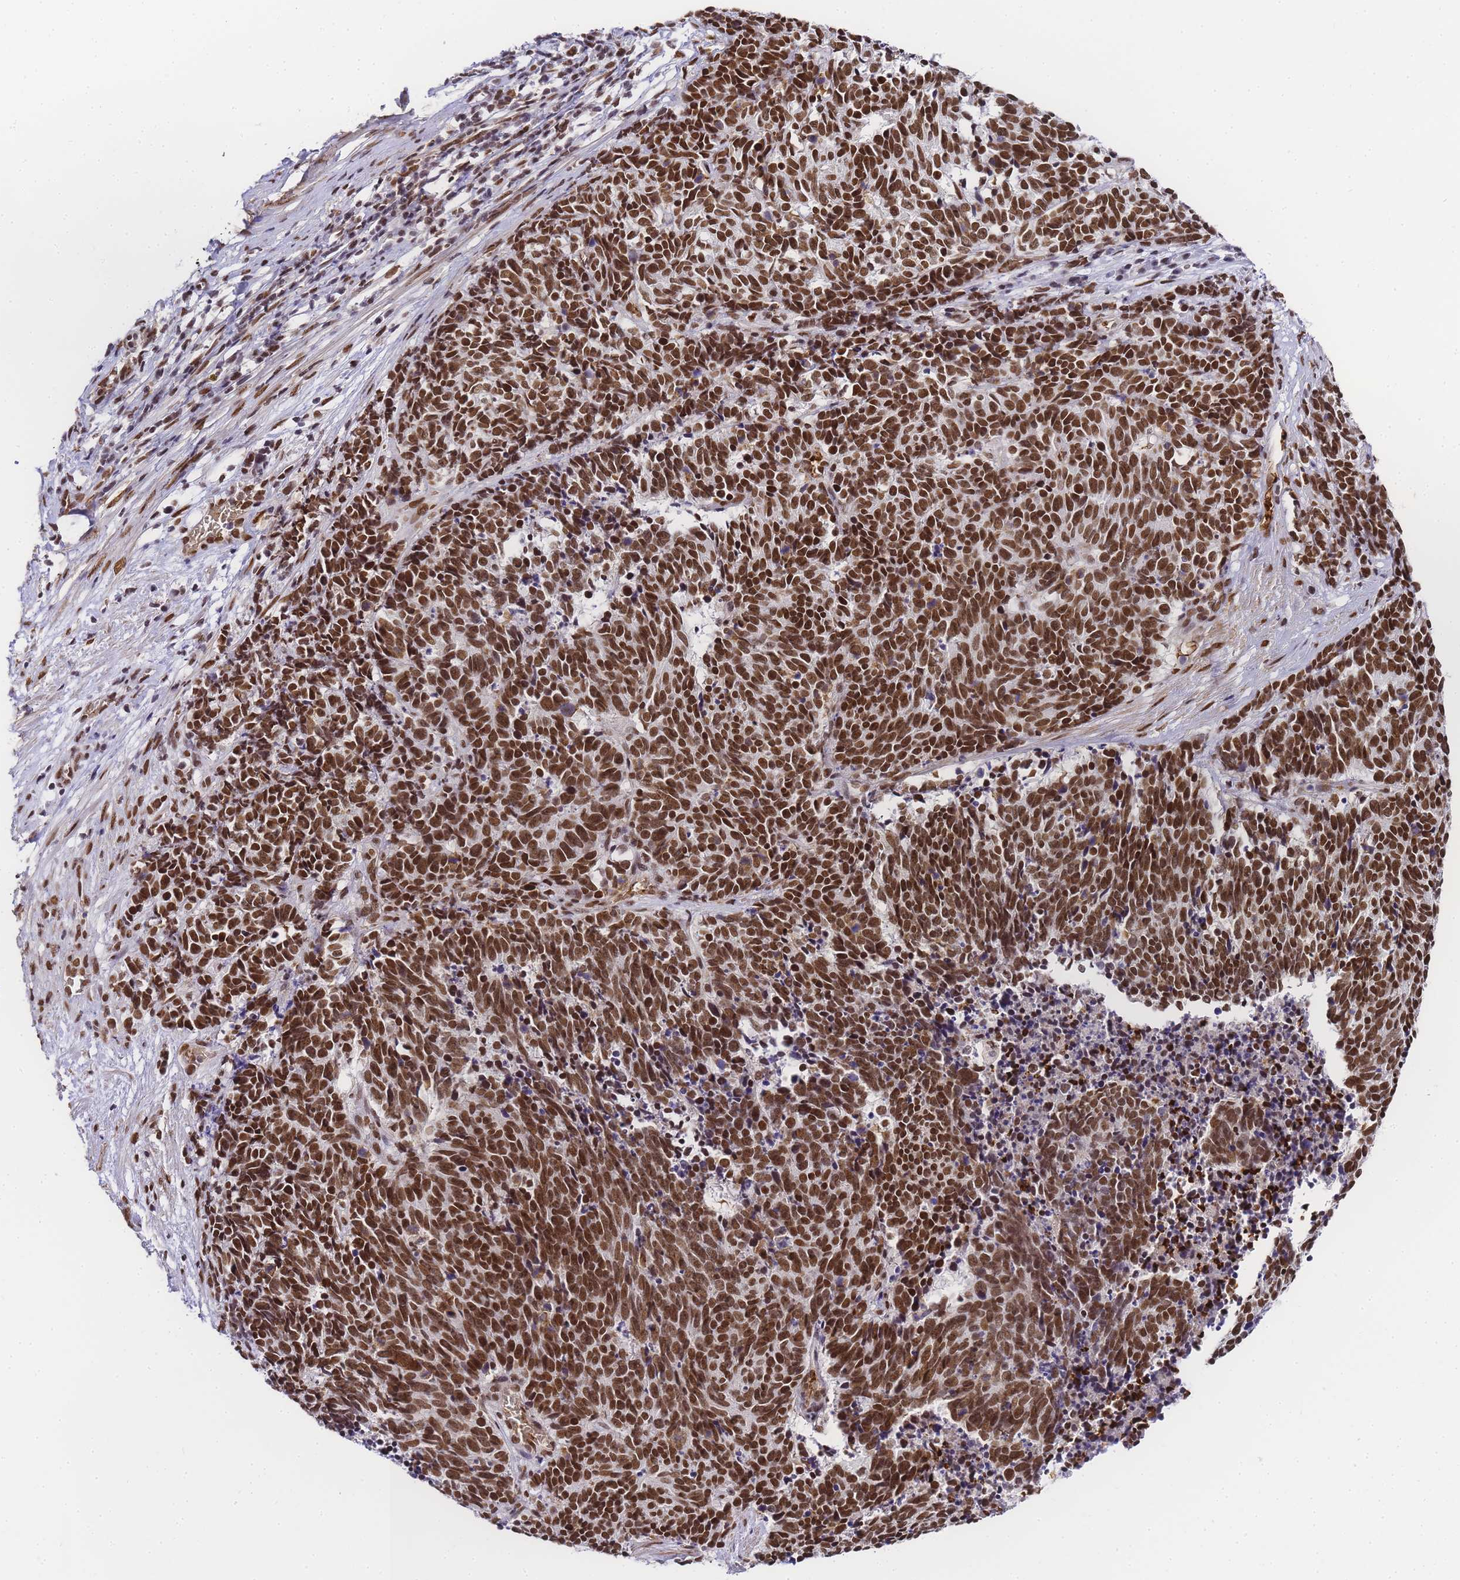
{"staining": {"intensity": "strong", "quantity": ">75%", "location": "nuclear"}, "tissue": "cervical cancer", "cell_type": "Tumor cells", "image_type": "cancer", "snomed": [{"axis": "morphology", "description": "Squamous cell carcinoma, NOS"}, {"axis": "topography", "description": "Cervix"}], "caption": "Immunohistochemistry photomicrograph of neoplastic tissue: human cervical cancer (squamous cell carcinoma) stained using immunohistochemistry displays high levels of strong protein expression localized specifically in the nuclear of tumor cells, appearing as a nuclear brown color.", "gene": "POLR1A", "patient": {"sex": "female", "age": 29}}